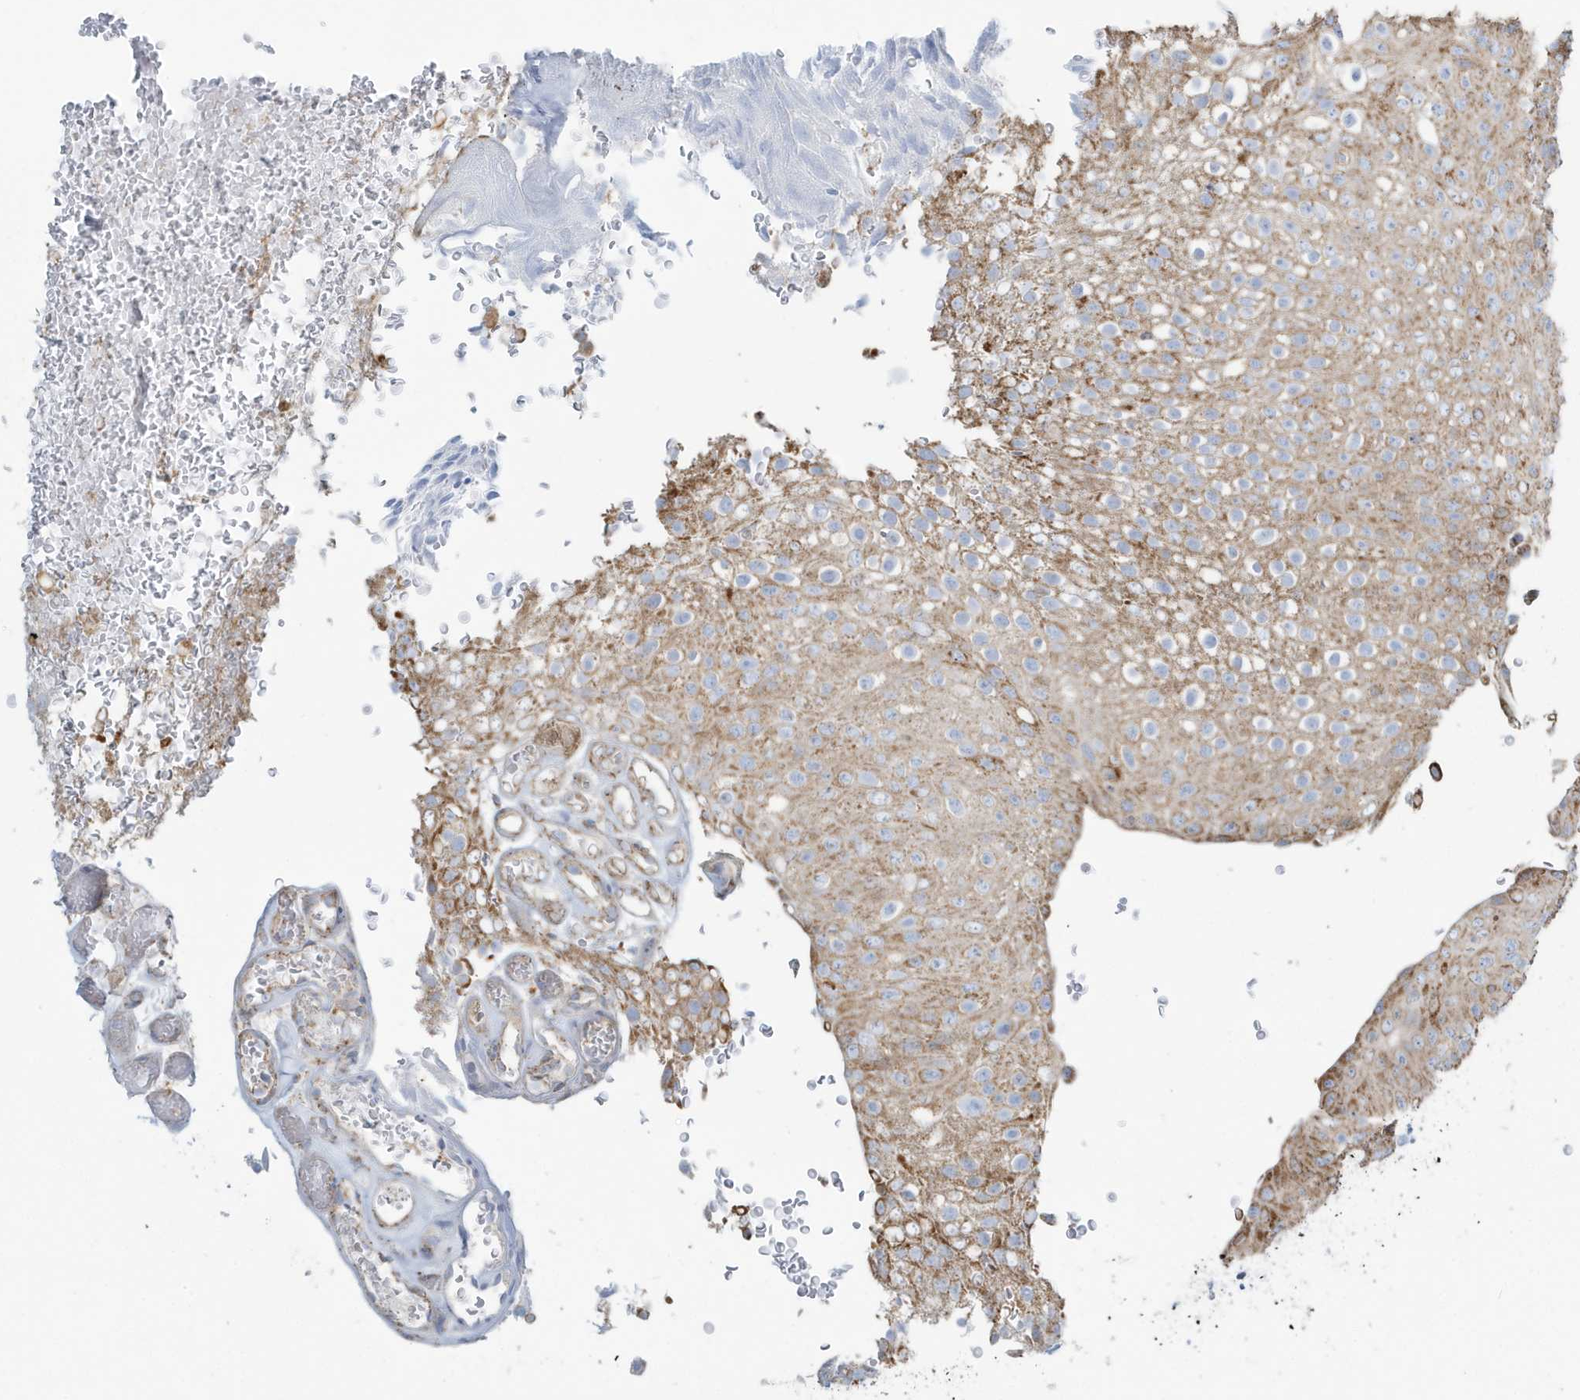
{"staining": {"intensity": "moderate", "quantity": ">75%", "location": "cytoplasmic/membranous"}, "tissue": "urothelial cancer", "cell_type": "Tumor cells", "image_type": "cancer", "snomed": [{"axis": "morphology", "description": "Urothelial carcinoma, Low grade"}, {"axis": "topography", "description": "Urinary bladder"}], "caption": "A brown stain highlights moderate cytoplasmic/membranous expression of a protein in urothelial cancer tumor cells.", "gene": "RAB11FIP3", "patient": {"sex": "male", "age": 78}}